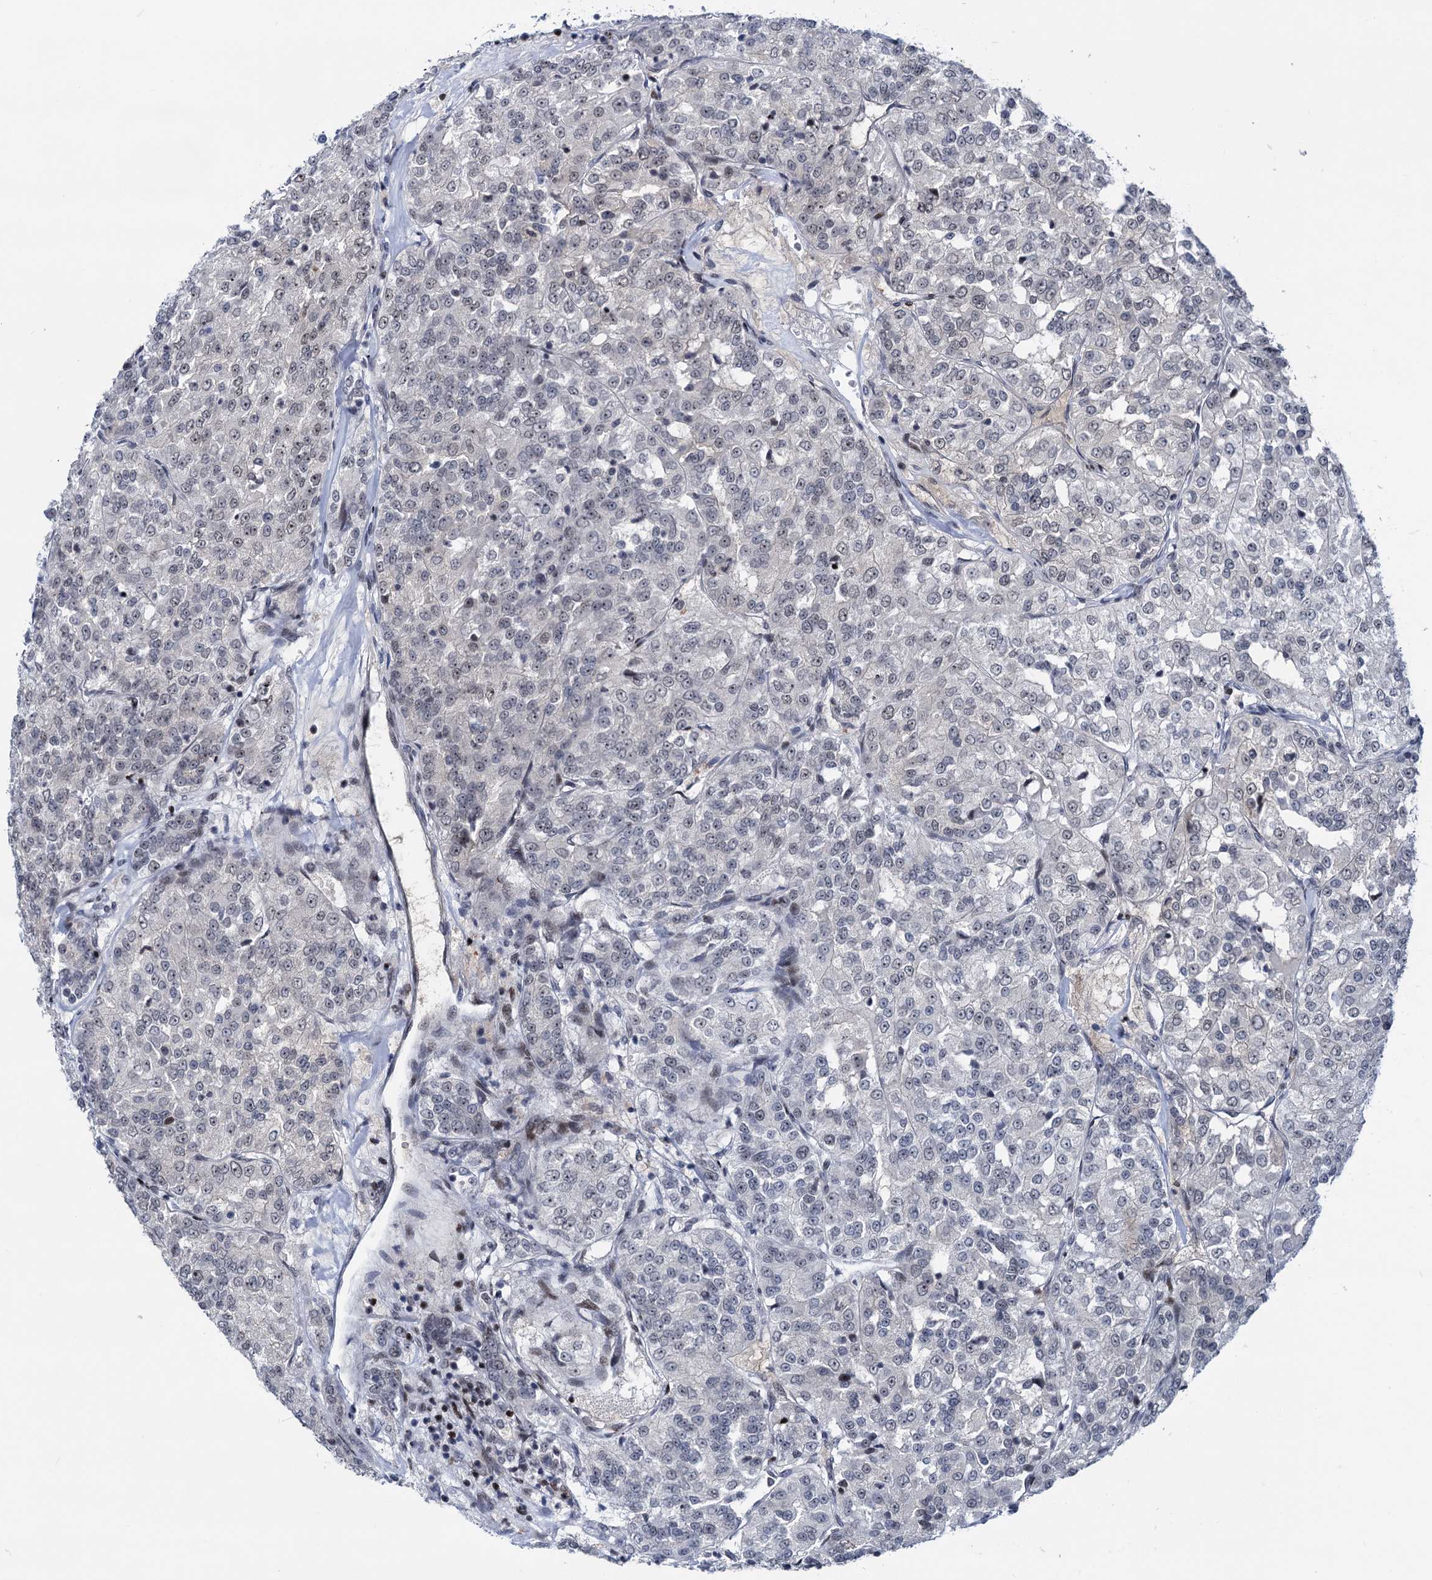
{"staining": {"intensity": "negative", "quantity": "none", "location": "none"}, "tissue": "renal cancer", "cell_type": "Tumor cells", "image_type": "cancer", "snomed": [{"axis": "morphology", "description": "Adenocarcinoma, NOS"}, {"axis": "topography", "description": "Kidney"}], "caption": "An immunohistochemistry (IHC) image of renal cancer is shown. There is no staining in tumor cells of renal cancer.", "gene": "ZCCHC10", "patient": {"sex": "female", "age": 63}}